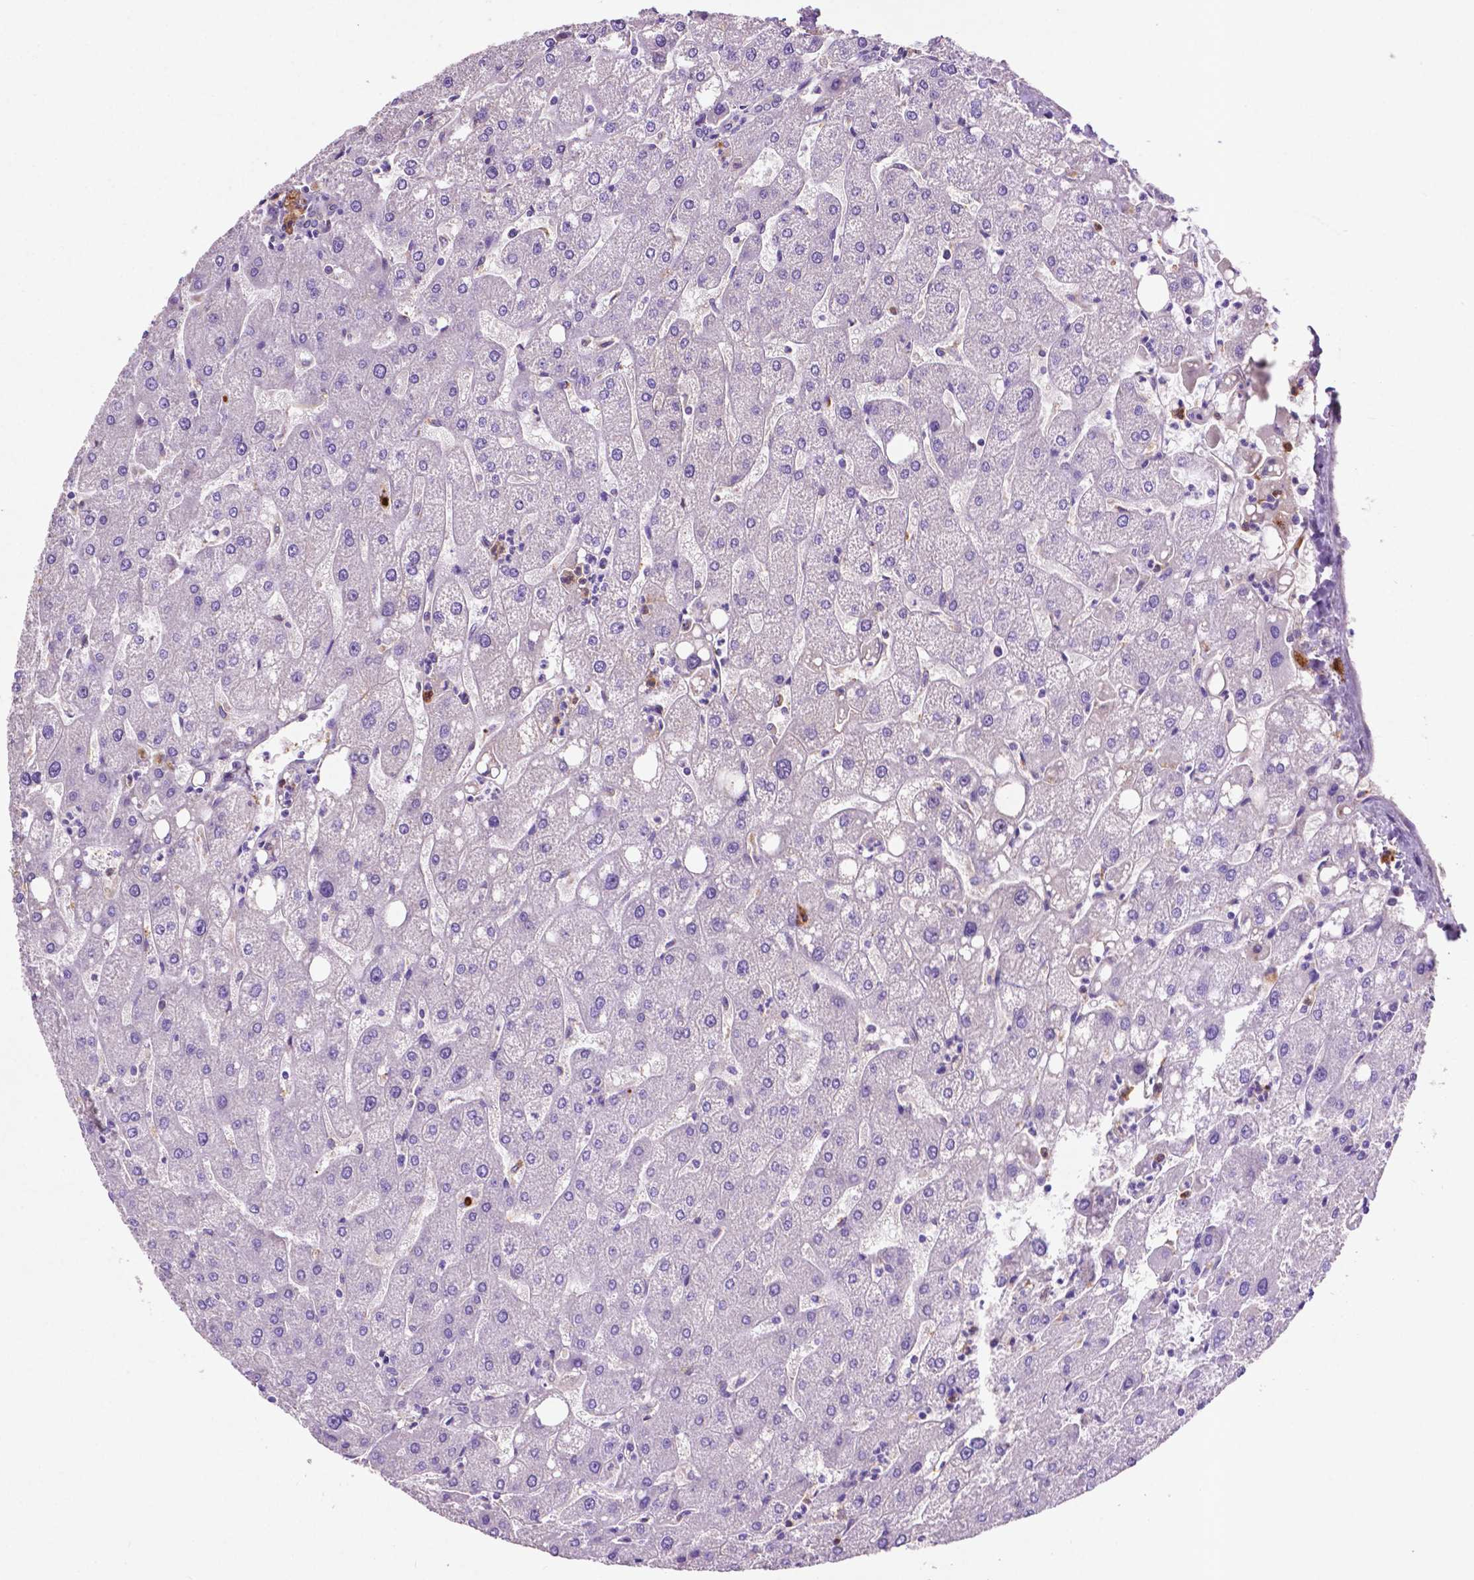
{"staining": {"intensity": "negative", "quantity": "none", "location": "none"}, "tissue": "liver", "cell_type": "Cholangiocytes", "image_type": "normal", "snomed": [{"axis": "morphology", "description": "Normal tissue, NOS"}, {"axis": "topography", "description": "Liver"}], "caption": "High magnification brightfield microscopy of unremarkable liver stained with DAB (brown) and counterstained with hematoxylin (blue): cholangiocytes show no significant expression. (Immunohistochemistry (ihc), brightfield microscopy, high magnification).", "gene": "GDPD5", "patient": {"sex": "male", "age": 67}}